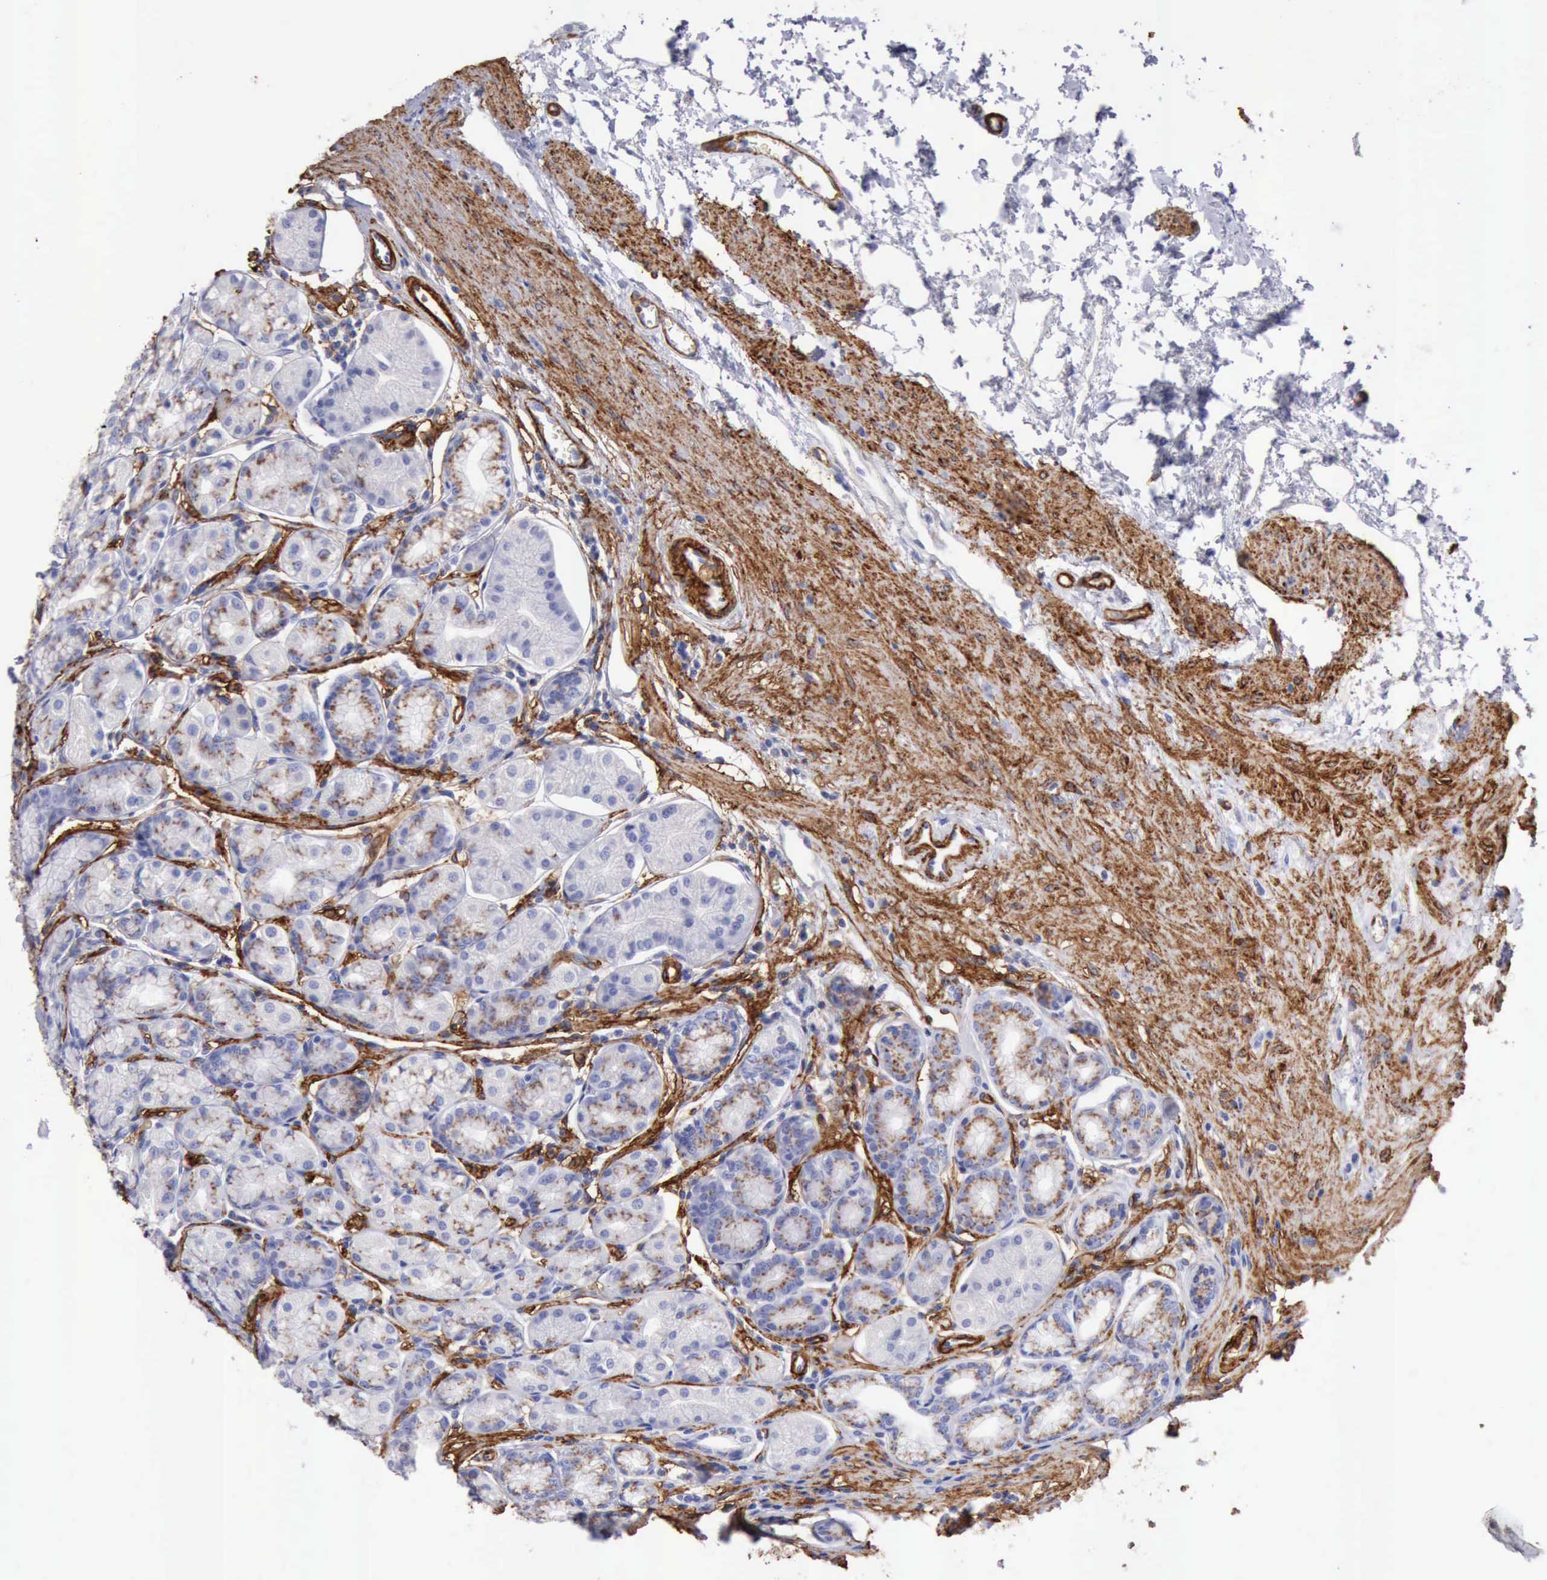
{"staining": {"intensity": "moderate", "quantity": "<25%", "location": "cytoplasmic/membranous"}, "tissue": "stomach", "cell_type": "Glandular cells", "image_type": "normal", "snomed": [{"axis": "morphology", "description": "Normal tissue, NOS"}, {"axis": "topography", "description": "Stomach"}, {"axis": "topography", "description": "Stomach, lower"}], "caption": "DAB (3,3'-diaminobenzidine) immunohistochemical staining of unremarkable human stomach shows moderate cytoplasmic/membranous protein staining in approximately <25% of glandular cells.", "gene": "AOC3", "patient": {"sex": "male", "age": 76}}